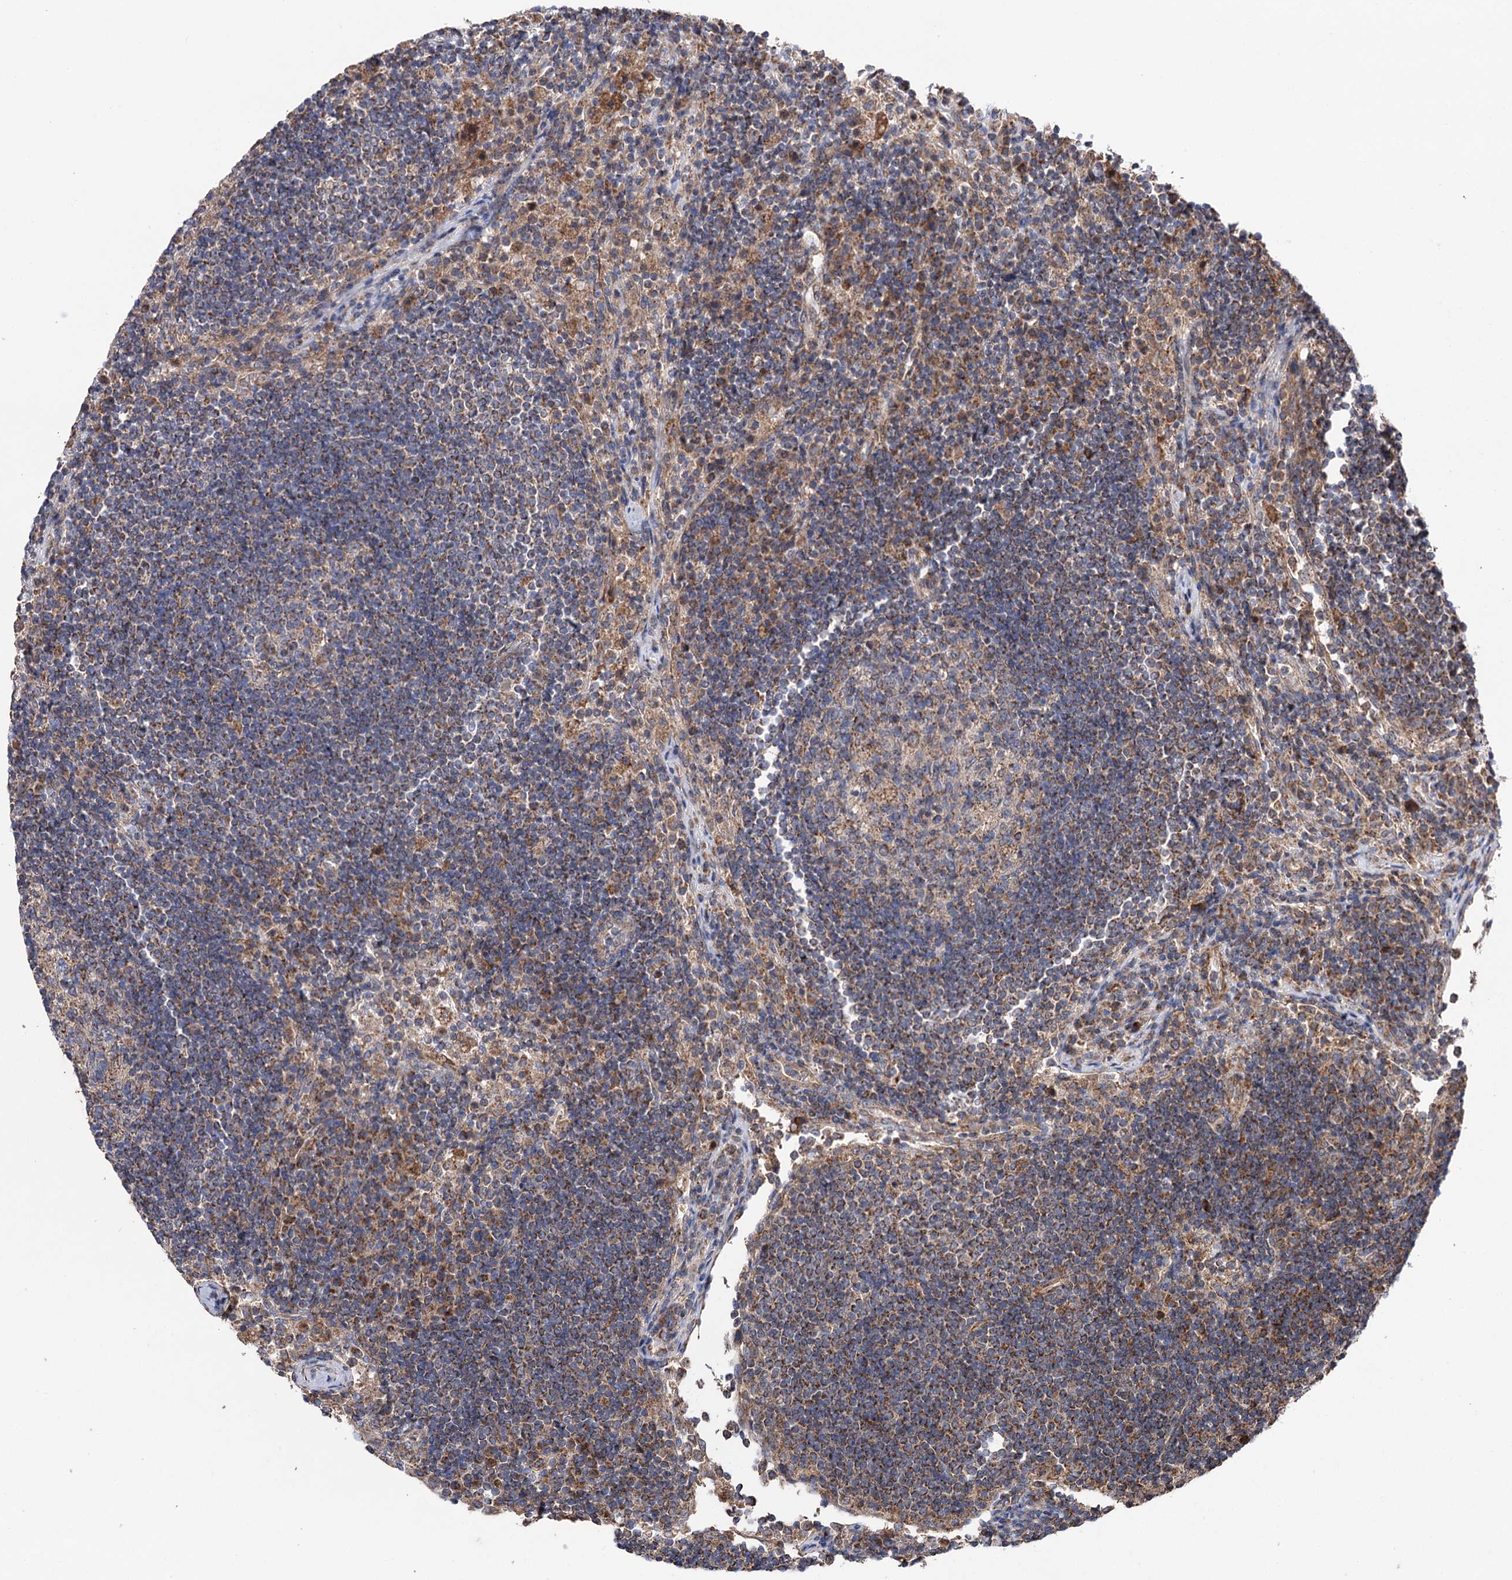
{"staining": {"intensity": "weak", "quantity": "25%-75%", "location": "cytoplasmic/membranous"}, "tissue": "lymph node", "cell_type": "Germinal center cells", "image_type": "normal", "snomed": [{"axis": "morphology", "description": "Normal tissue, NOS"}, {"axis": "topography", "description": "Lymph node"}], "caption": "Normal lymph node shows weak cytoplasmic/membranous expression in approximately 25%-75% of germinal center cells, visualized by immunohistochemistry. The protein is stained brown, and the nuclei are stained in blue (DAB (3,3'-diaminobenzidine) IHC with brightfield microscopy, high magnification).", "gene": "SUCLA2", "patient": {"sex": "female", "age": 53}}